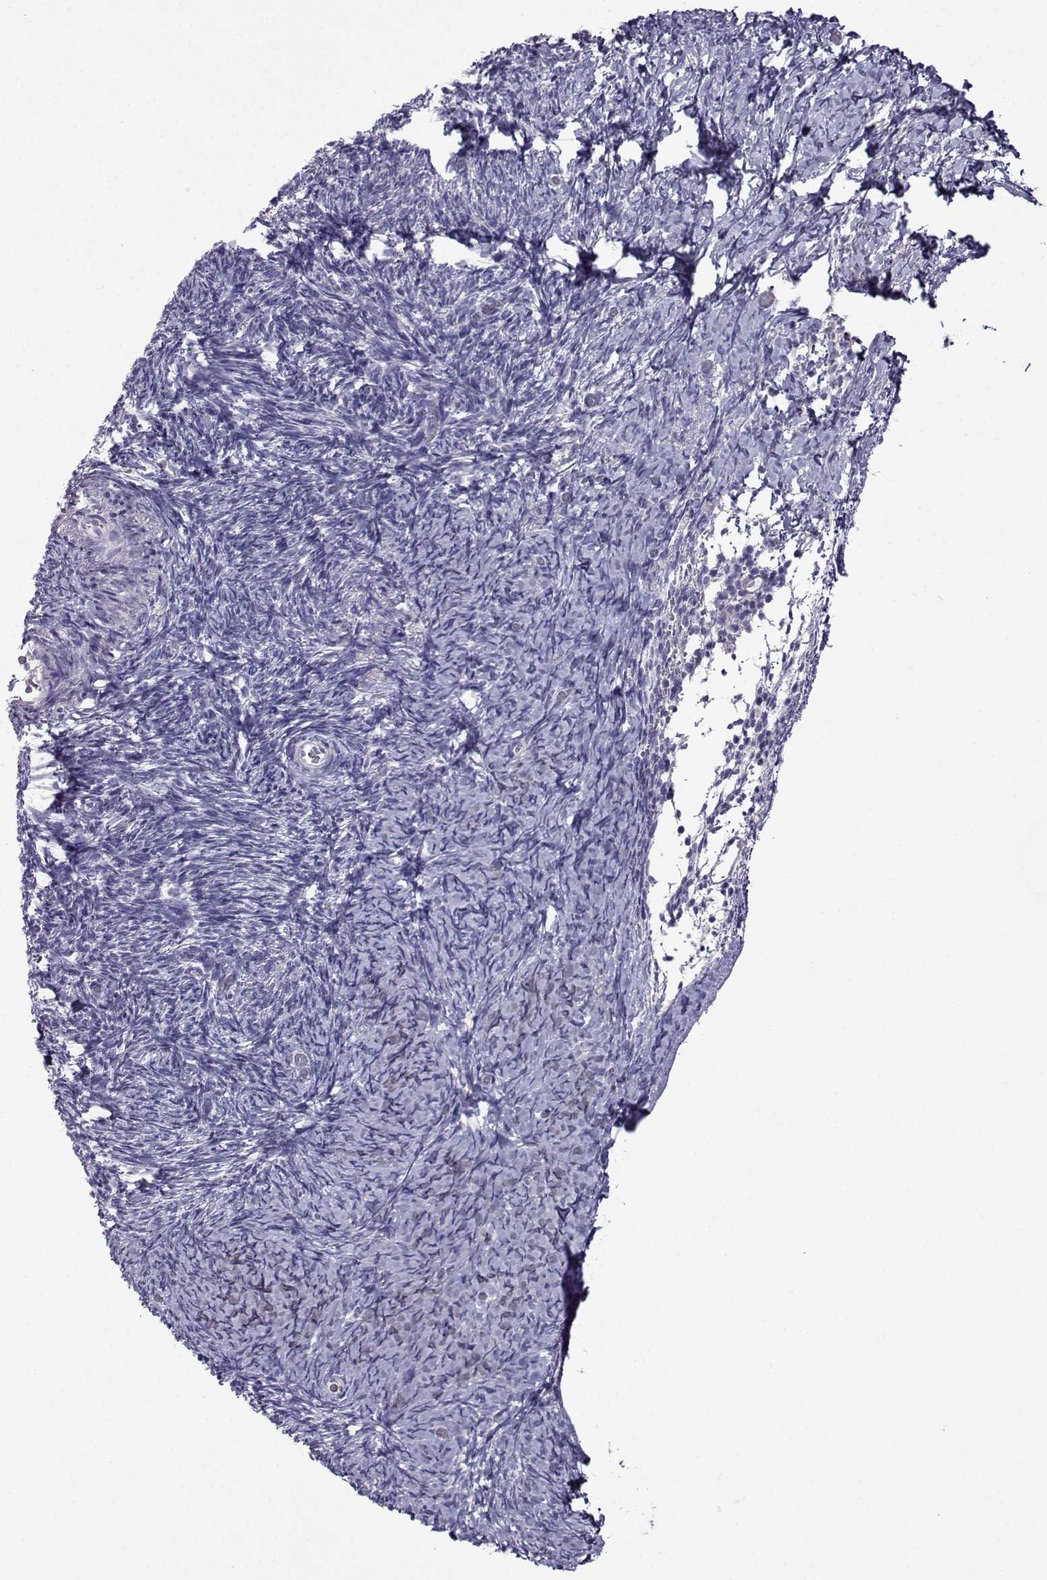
{"staining": {"intensity": "negative", "quantity": "none", "location": "none"}, "tissue": "ovary", "cell_type": "Follicle cells", "image_type": "normal", "snomed": [{"axis": "morphology", "description": "Normal tissue, NOS"}, {"axis": "topography", "description": "Ovary"}], "caption": "This photomicrograph is of normal ovary stained with immunohistochemistry (IHC) to label a protein in brown with the nuclei are counter-stained blue. There is no expression in follicle cells.", "gene": "CRYBB1", "patient": {"sex": "female", "age": 39}}